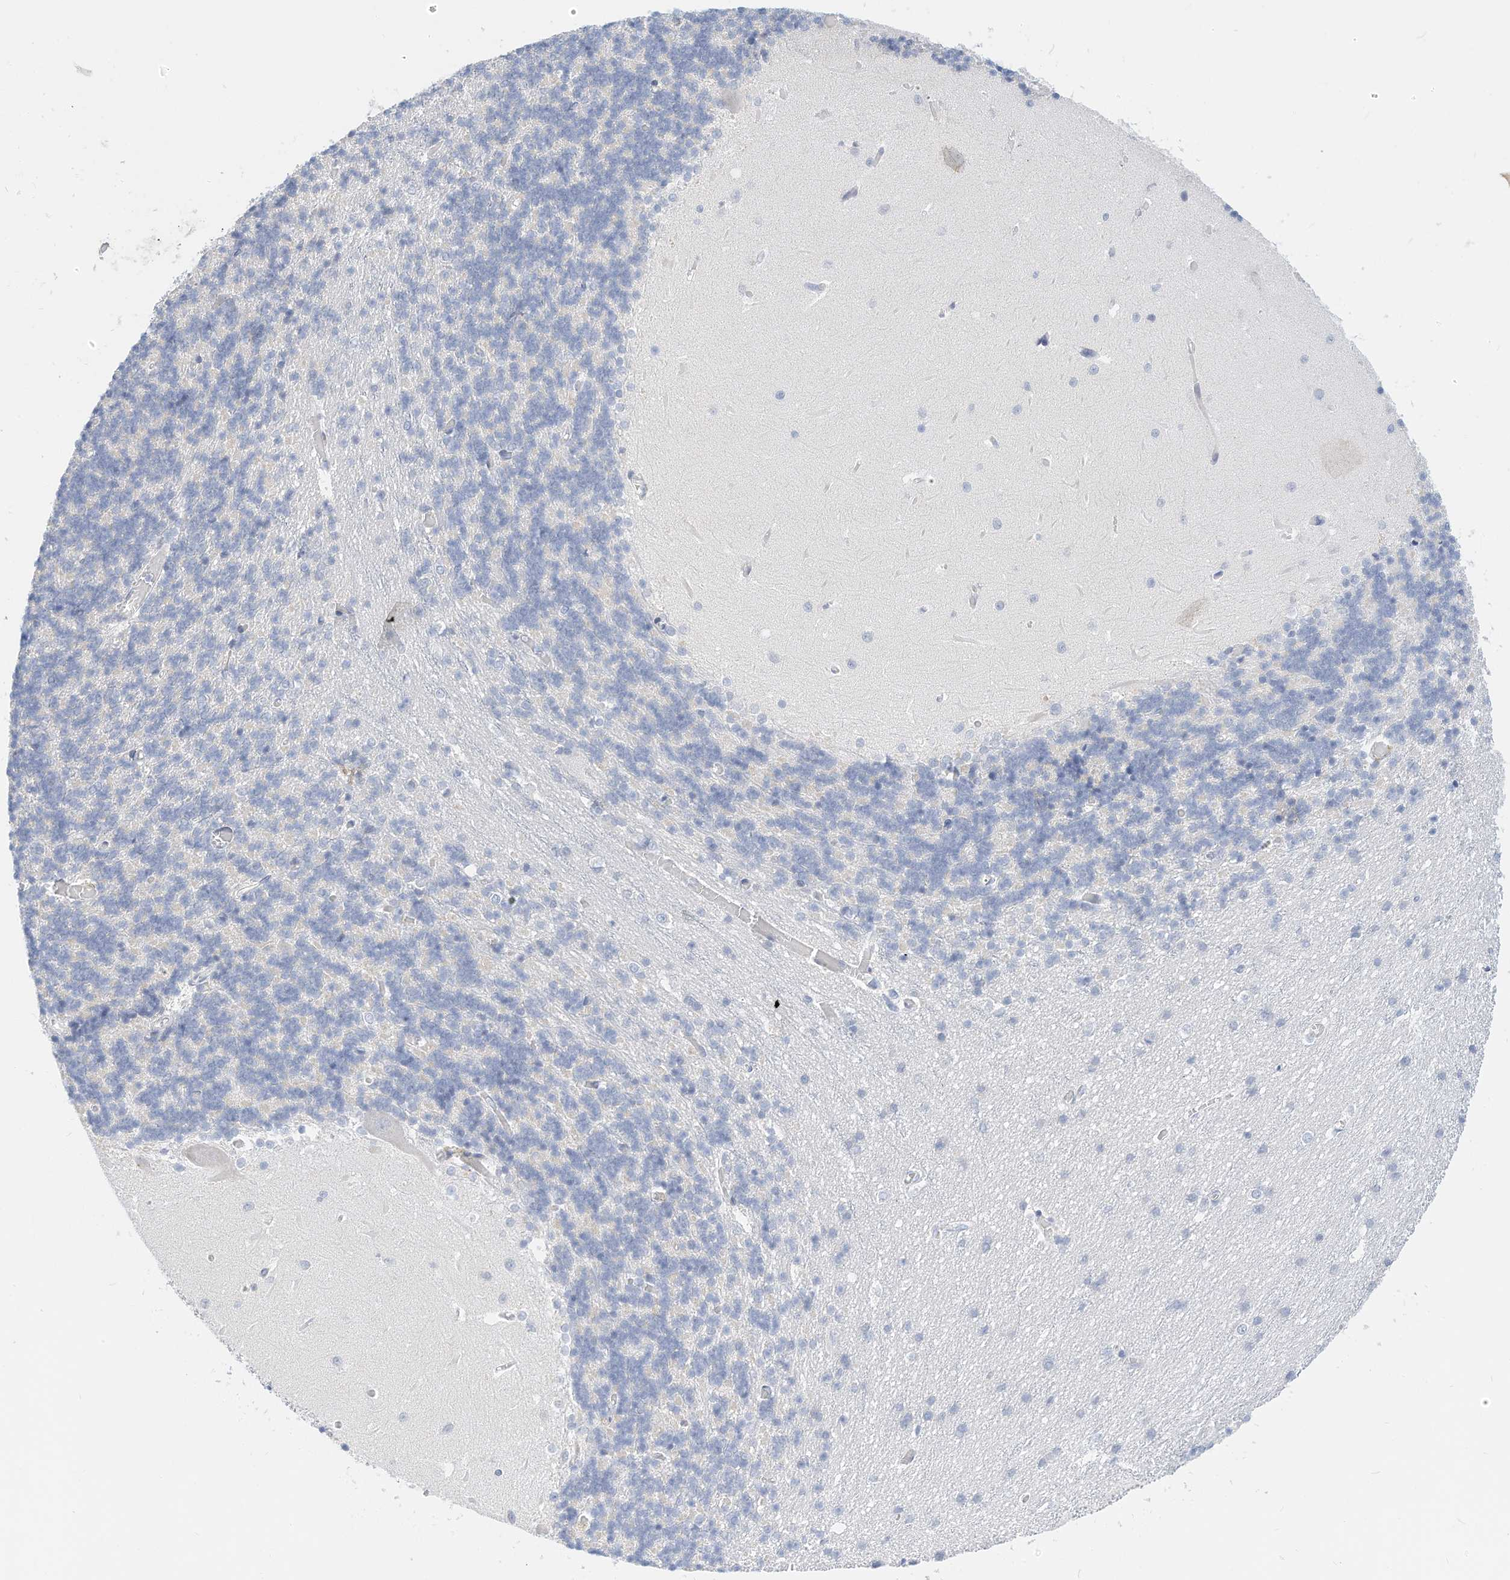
{"staining": {"intensity": "negative", "quantity": "none", "location": "none"}, "tissue": "cerebellum", "cell_type": "Cells in granular layer", "image_type": "normal", "snomed": [{"axis": "morphology", "description": "Normal tissue, NOS"}, {"axis": "topography", "description": "Cerebellum"}], "caption": "IHC image of normal human cerebellum stained for a protein (brown), which demonstrates no positivity in cells in granular layer. Brightfield microscopy of IHC stained with DAB (brown) and hematoxylin (blue), captured at high magnification.", "gene": "SPOCD1", "patient": {"sex": "male", "age": 37}}